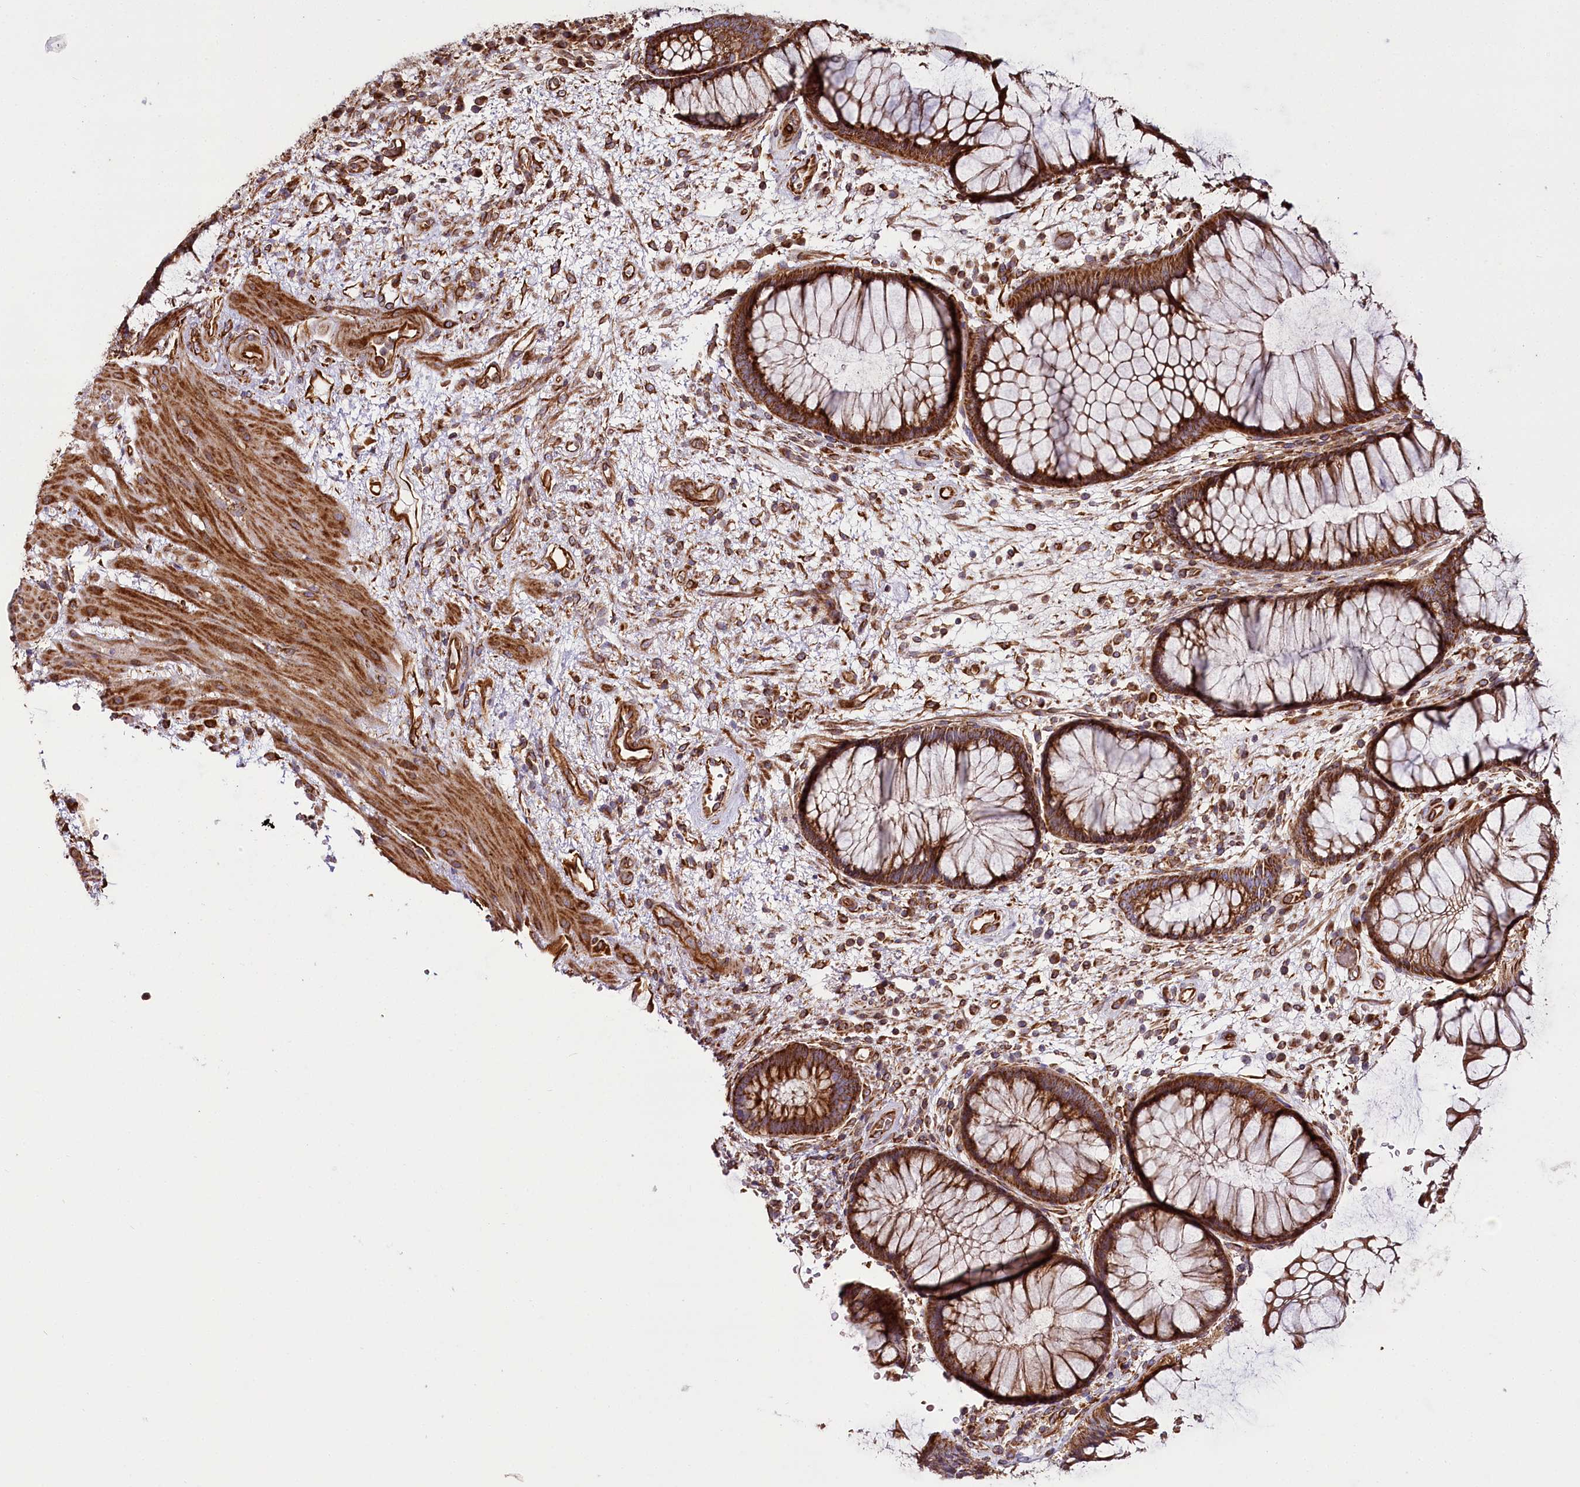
{"staining": {"intensity": "strong", "quantity": ">75%", "location": "cytoplasmic/membranous"}, "tissue": "rectum", "cell_type": "Glandular cells", "image_type": "normal", "snomed": [{"axis": "morphology", "description": "Normal tissue, NOS"}, {"axis": "topography", "description": "Rectum"}], "caption": "Immunohistochemistry (IHC) micrograph of unremarkable rectum: human rectum stained using immunohistochemistry demonstrates high levels of strong protein expression localized specifically in the cytoplasmic/membranous of glandular cells, appearing as a cytoplasmic/membranous brown color.", "gene": "THUMPD3", "patient": {"sex": "male", "age": 51}}